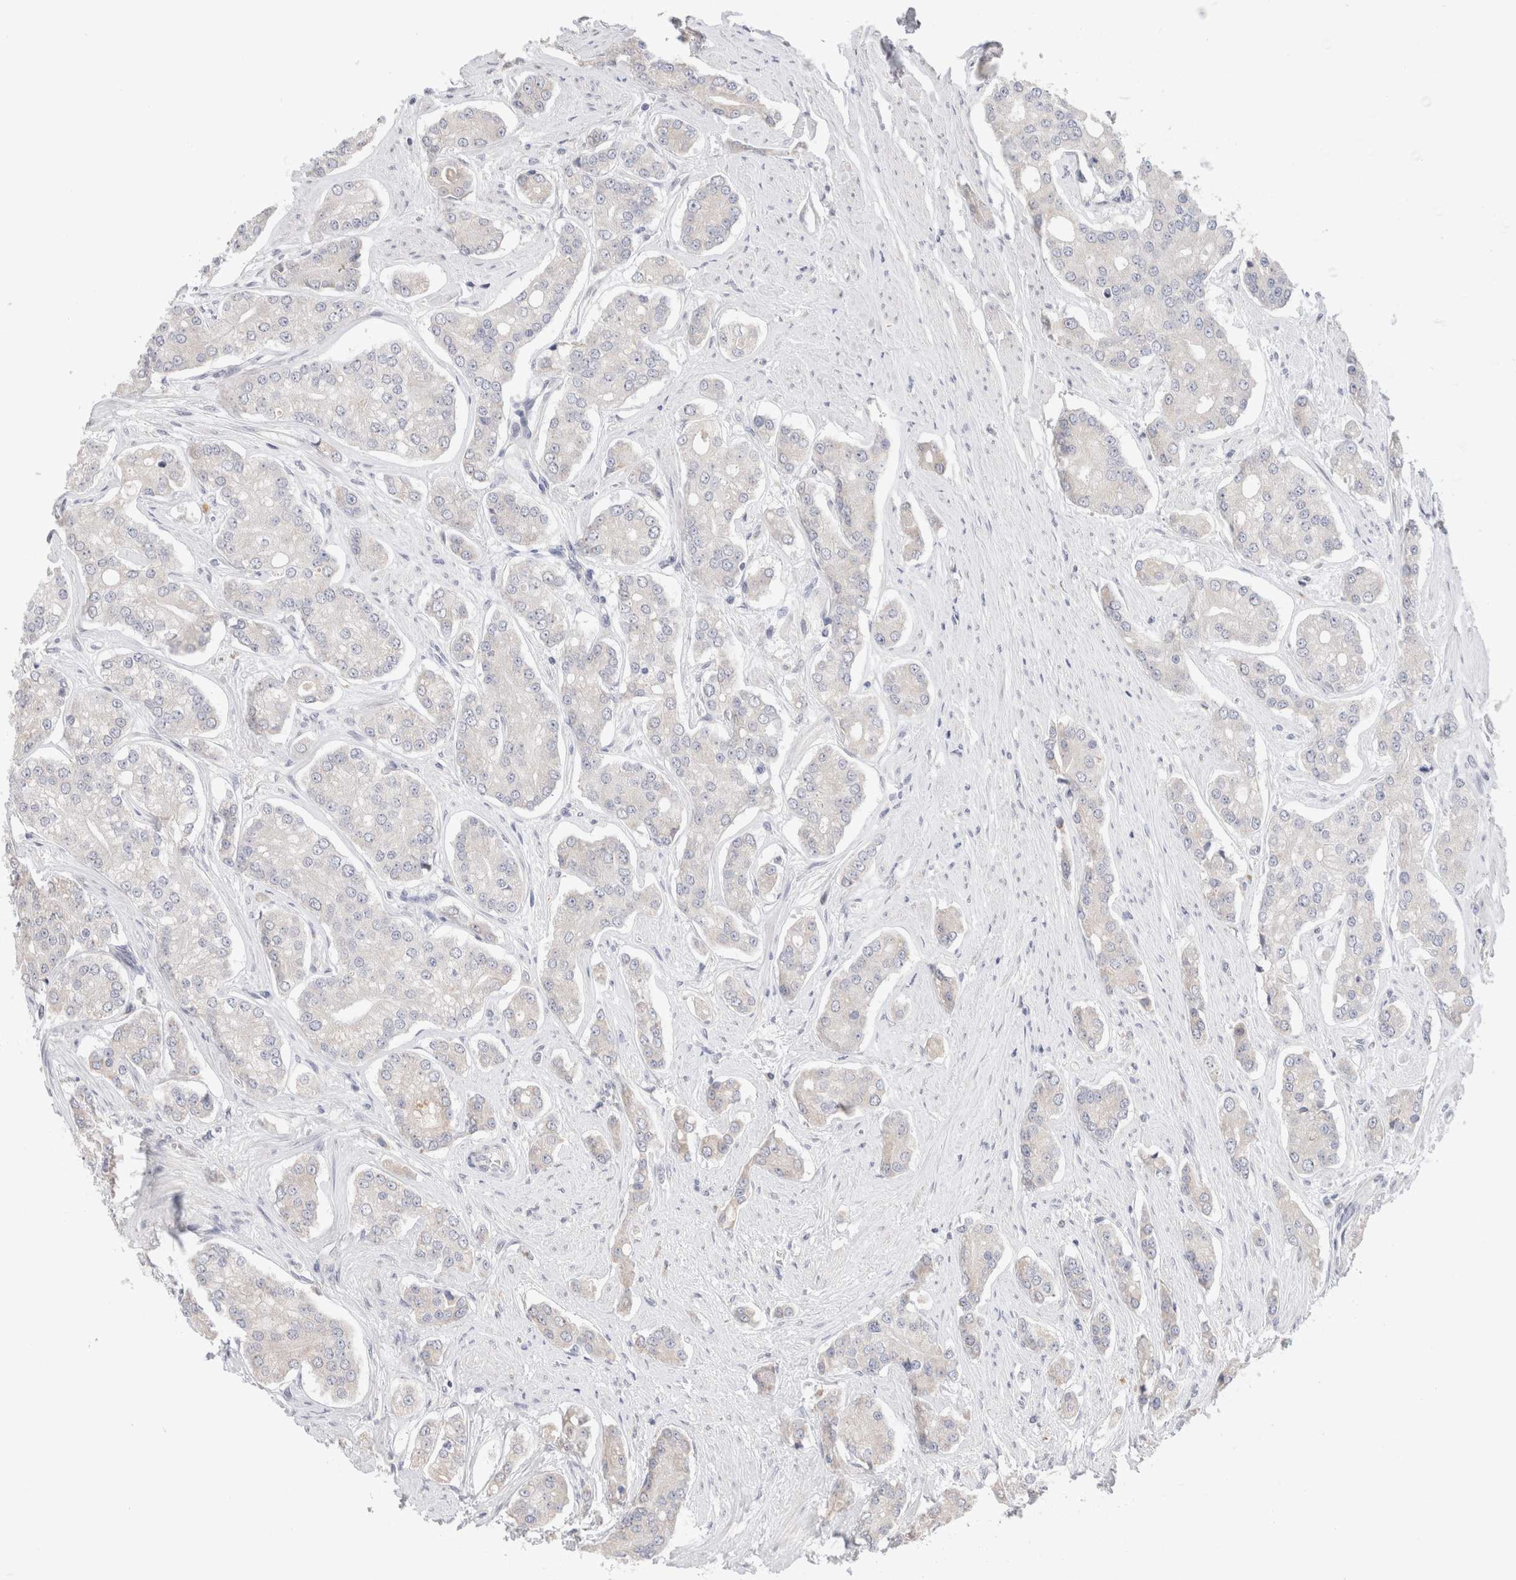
{"staining": {"intensity": "negative", "quantity": "none", "location": "none"}, "tissue": "prostate cancer", "cell_type": "Tumor cells", "image_type": "cancer", "snomed": [{"axis": "morphology", "description": "Adenocarcinoma, High grade"}, {"axis": "topography", "description": "Prostate"}], "caption": "Tumor cells are negative for protein expression in human adenocarcinoma (high-grade) (prostate).", "gene": "SPATA20", "patient": {"sex": "male", "age": 71}}